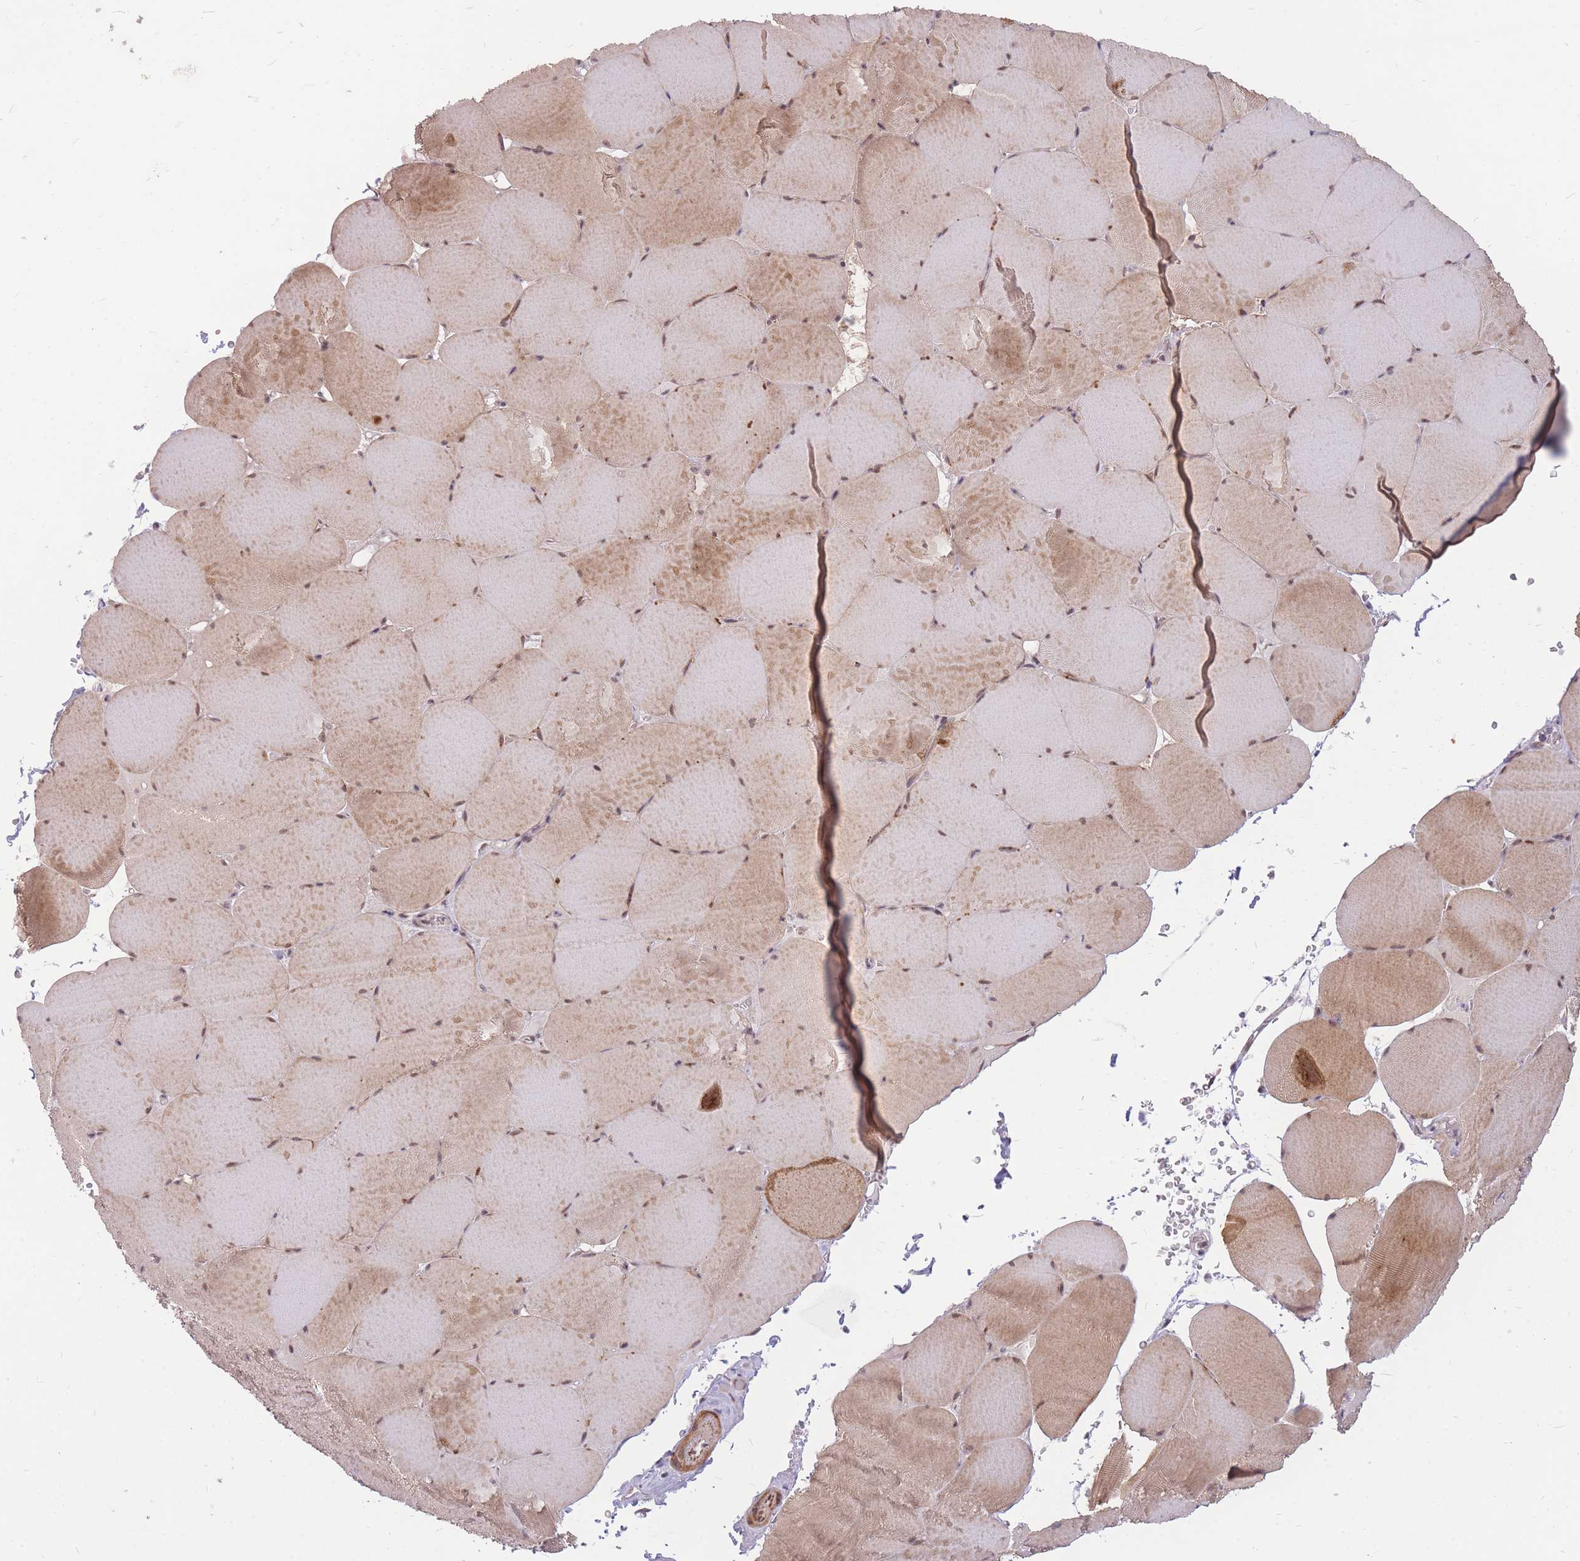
{"staining": {"intensity": "moderate", "quantity": ">75%", "location": "cytoplasmic/membranous,nuclear"}, "tissue": "skeletal muscle", "cell_type": "Myocytes", "image_type": "normal", "snomed": [{"axis": "morphology", "description": "Normal tissue, NOS"}, {"axis": "topography", "description": "Skeletal muscle"}, {"axis": "topography", "description": "Head-Neck"}], "caption": "A photomicrograph of human skeletal muscle stained for a protein reveals moderate cytoplasmic/membranous,nuclear brown staining in myocytes. The staining is performed using DAB brown chromogen to label protein expression. The nuclei are counter-stained blue using hematoxylin.", "gene": "ERCC2", "patient": {"sex": "male", "age": 66}}